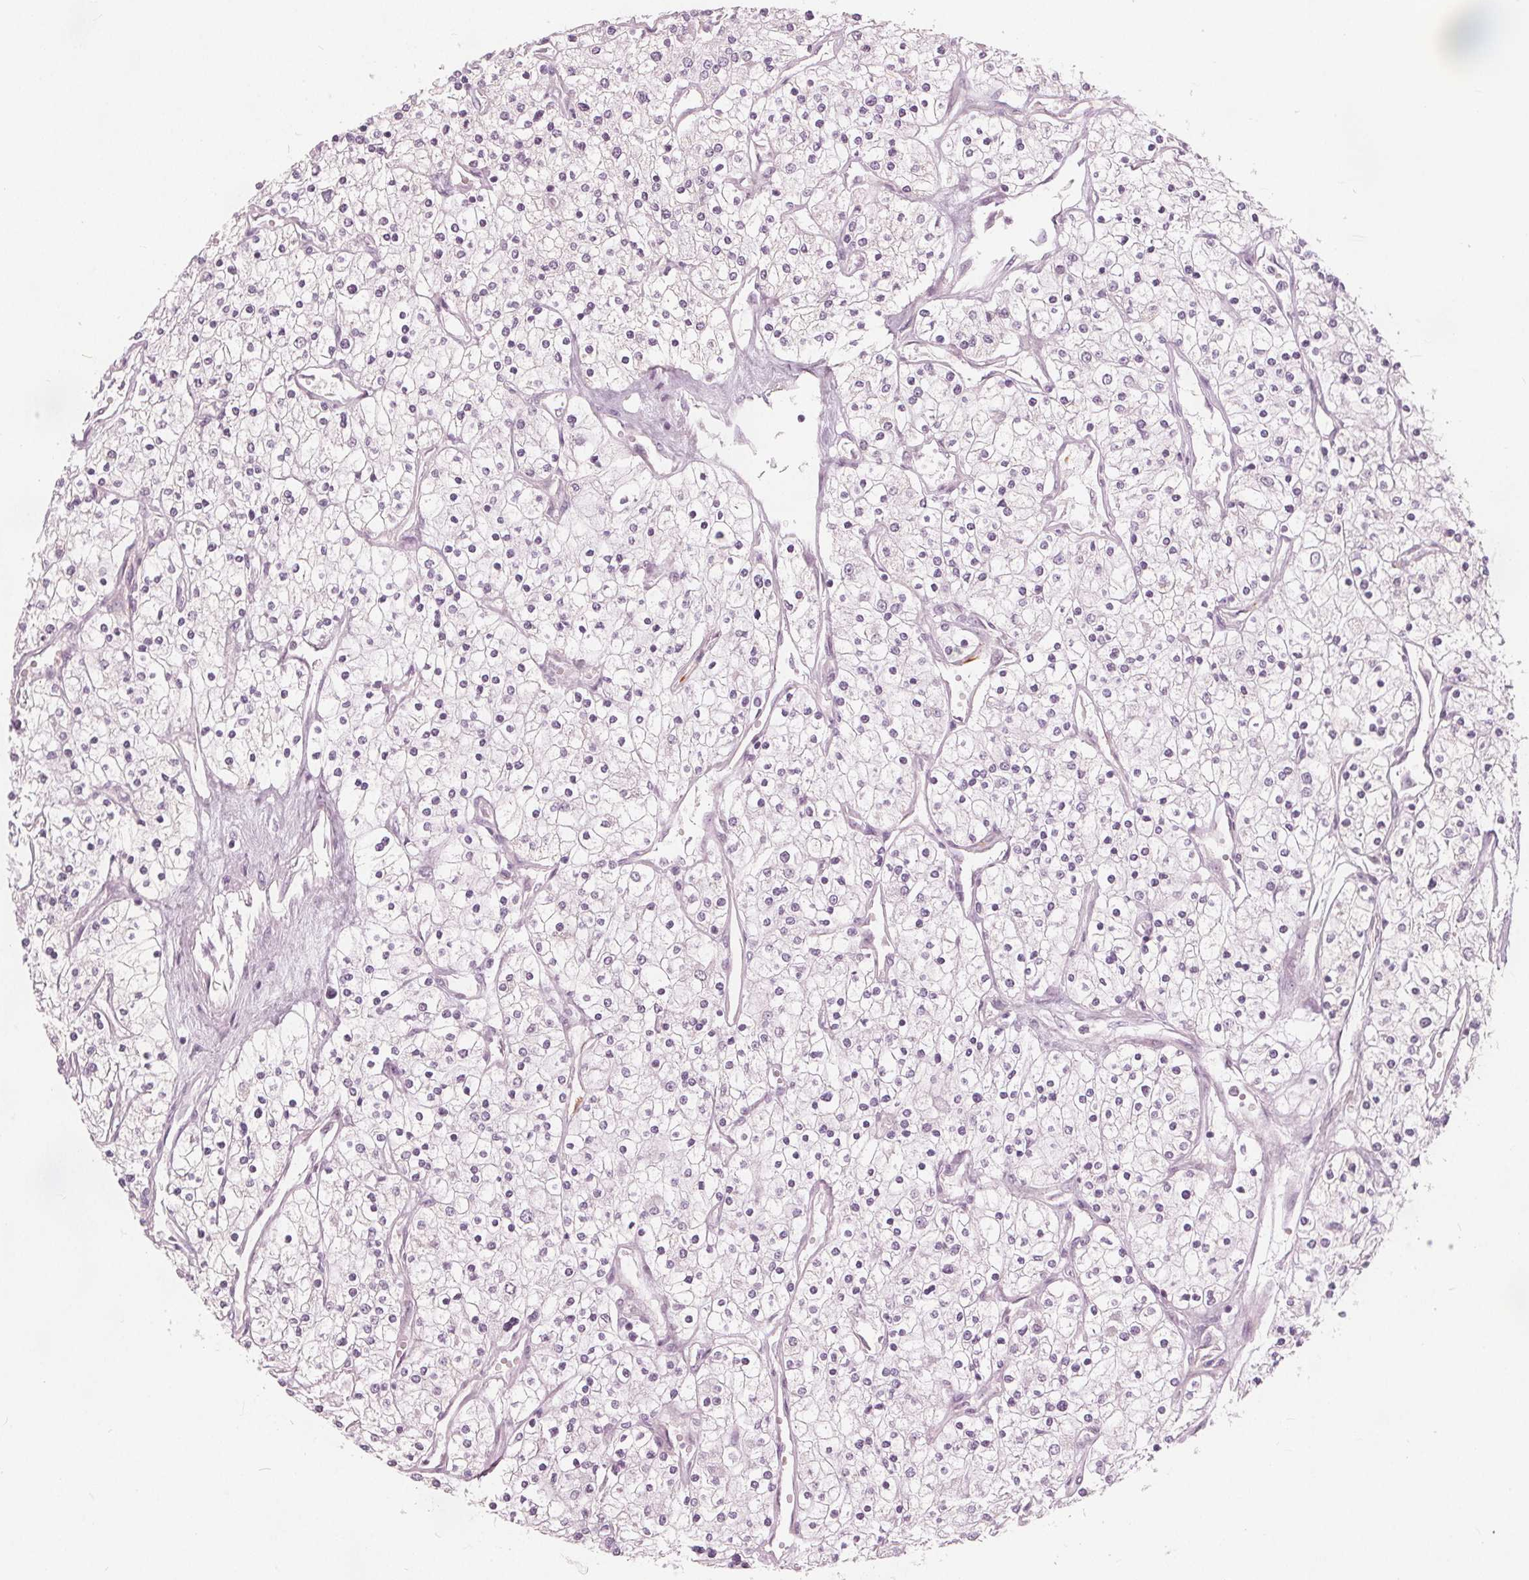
{"staining": {"intensity": "negative", "quantity": "none", "location": "none"}, "tissue": "renal cancer", "cell_type": "Tumor cells", "image_type": "cancer", "snomed": [{"axis": "morphology", "description": "Adenocarcinoma, NOS"}, {"axis": "topography", "description": "Kidney"}], "caption": "Renal cancer stained for a protein using IHC shows no expression tumor cells.", "gene": "BRSK1", "patient": {"sex": "male", "age": 80}}